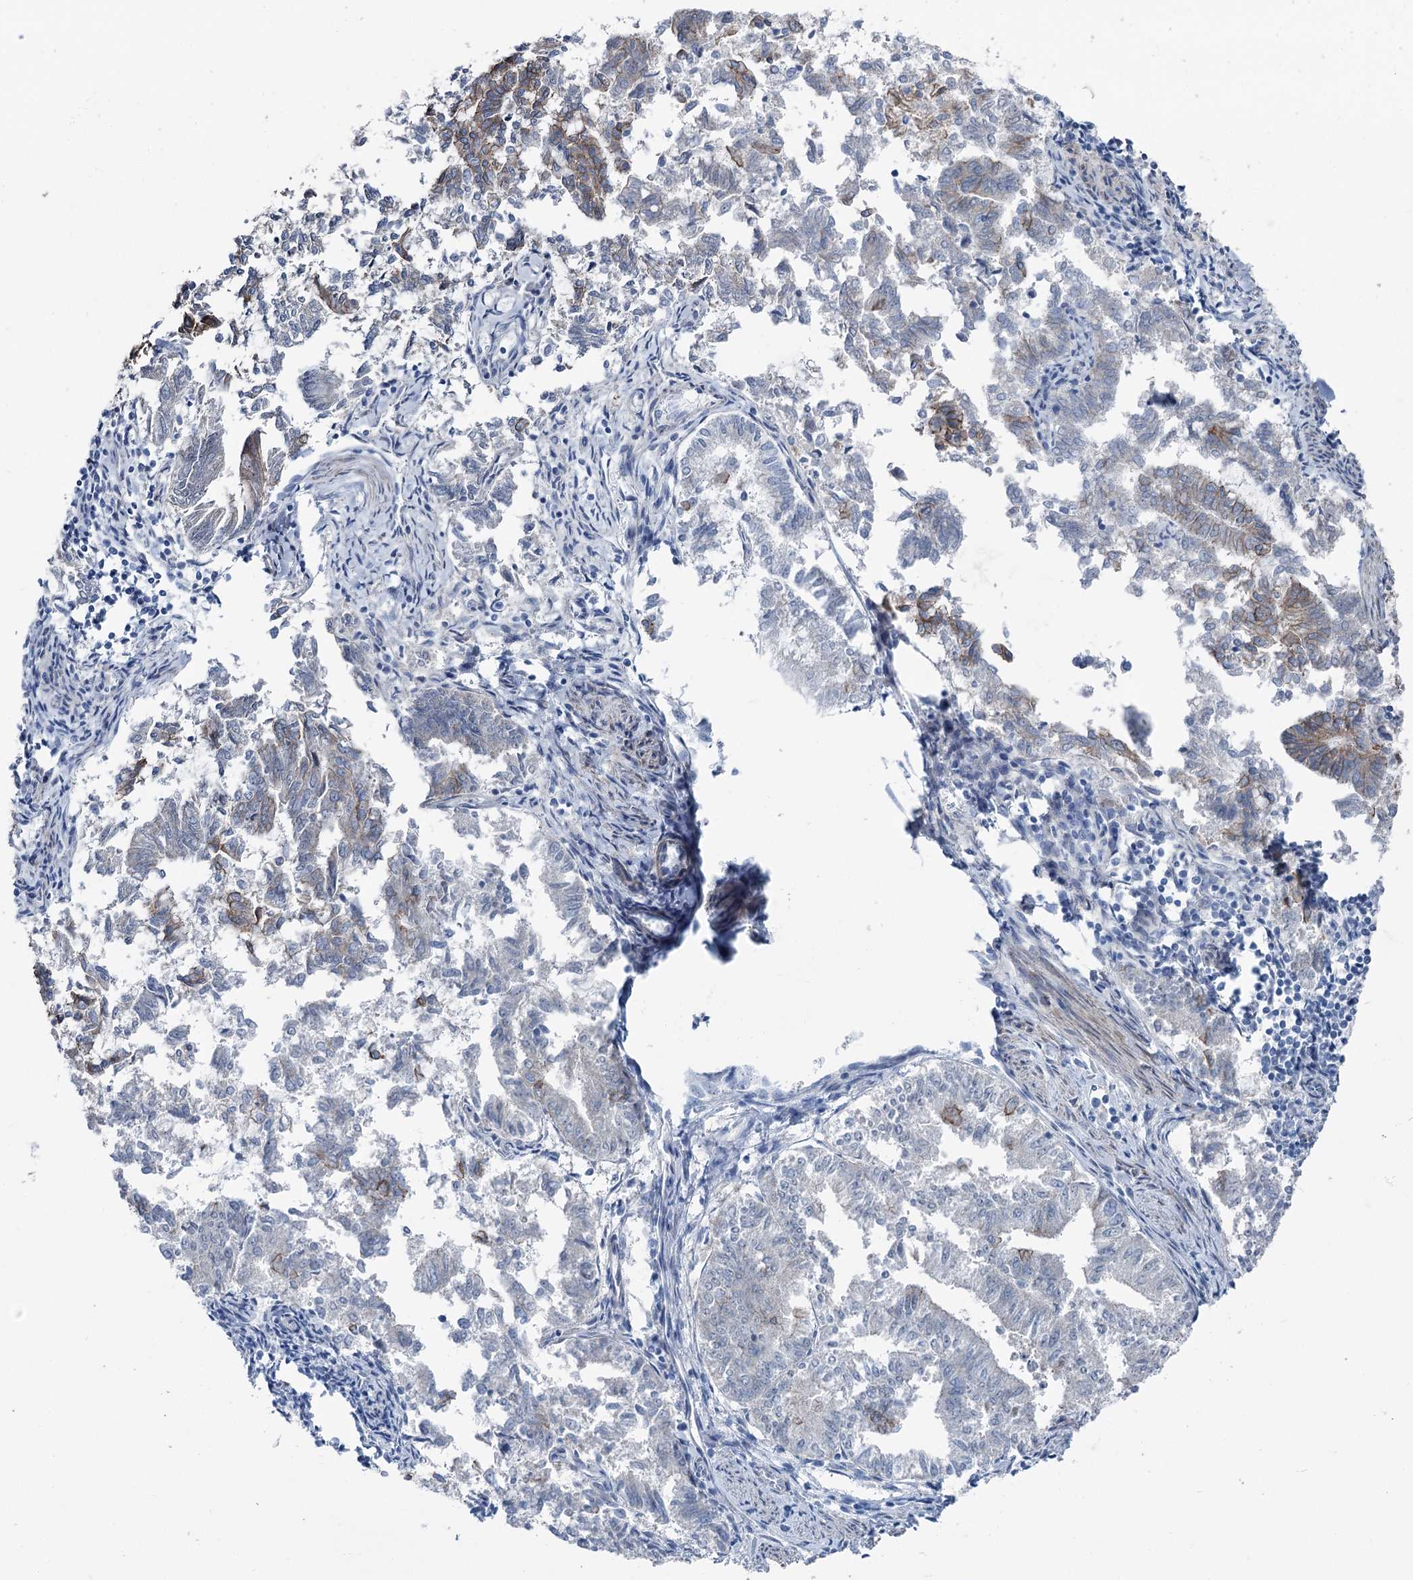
{"staining": {"intensity": "moderate", "quantity": "<25%", "location": "cytoplasmic/membranous"}, "tissue": "endometrial cancer", "cell_type": "Tumor cells", "image_type": "cancer", "snomed": [{"axis": "morphology", "description": "Adenocarcinoma, NOS"}, {"axis": "topography", "description": "Endometrium"}], "caption": "Protein staining of endometrial cancer (adenocarcinoma) tissue exhibits moderate cytoplasmic/membranous positivity in approximately <25% of tumor cells.", "gene": "FAM120B", "patient": {"sex": "female", "age": 79}}